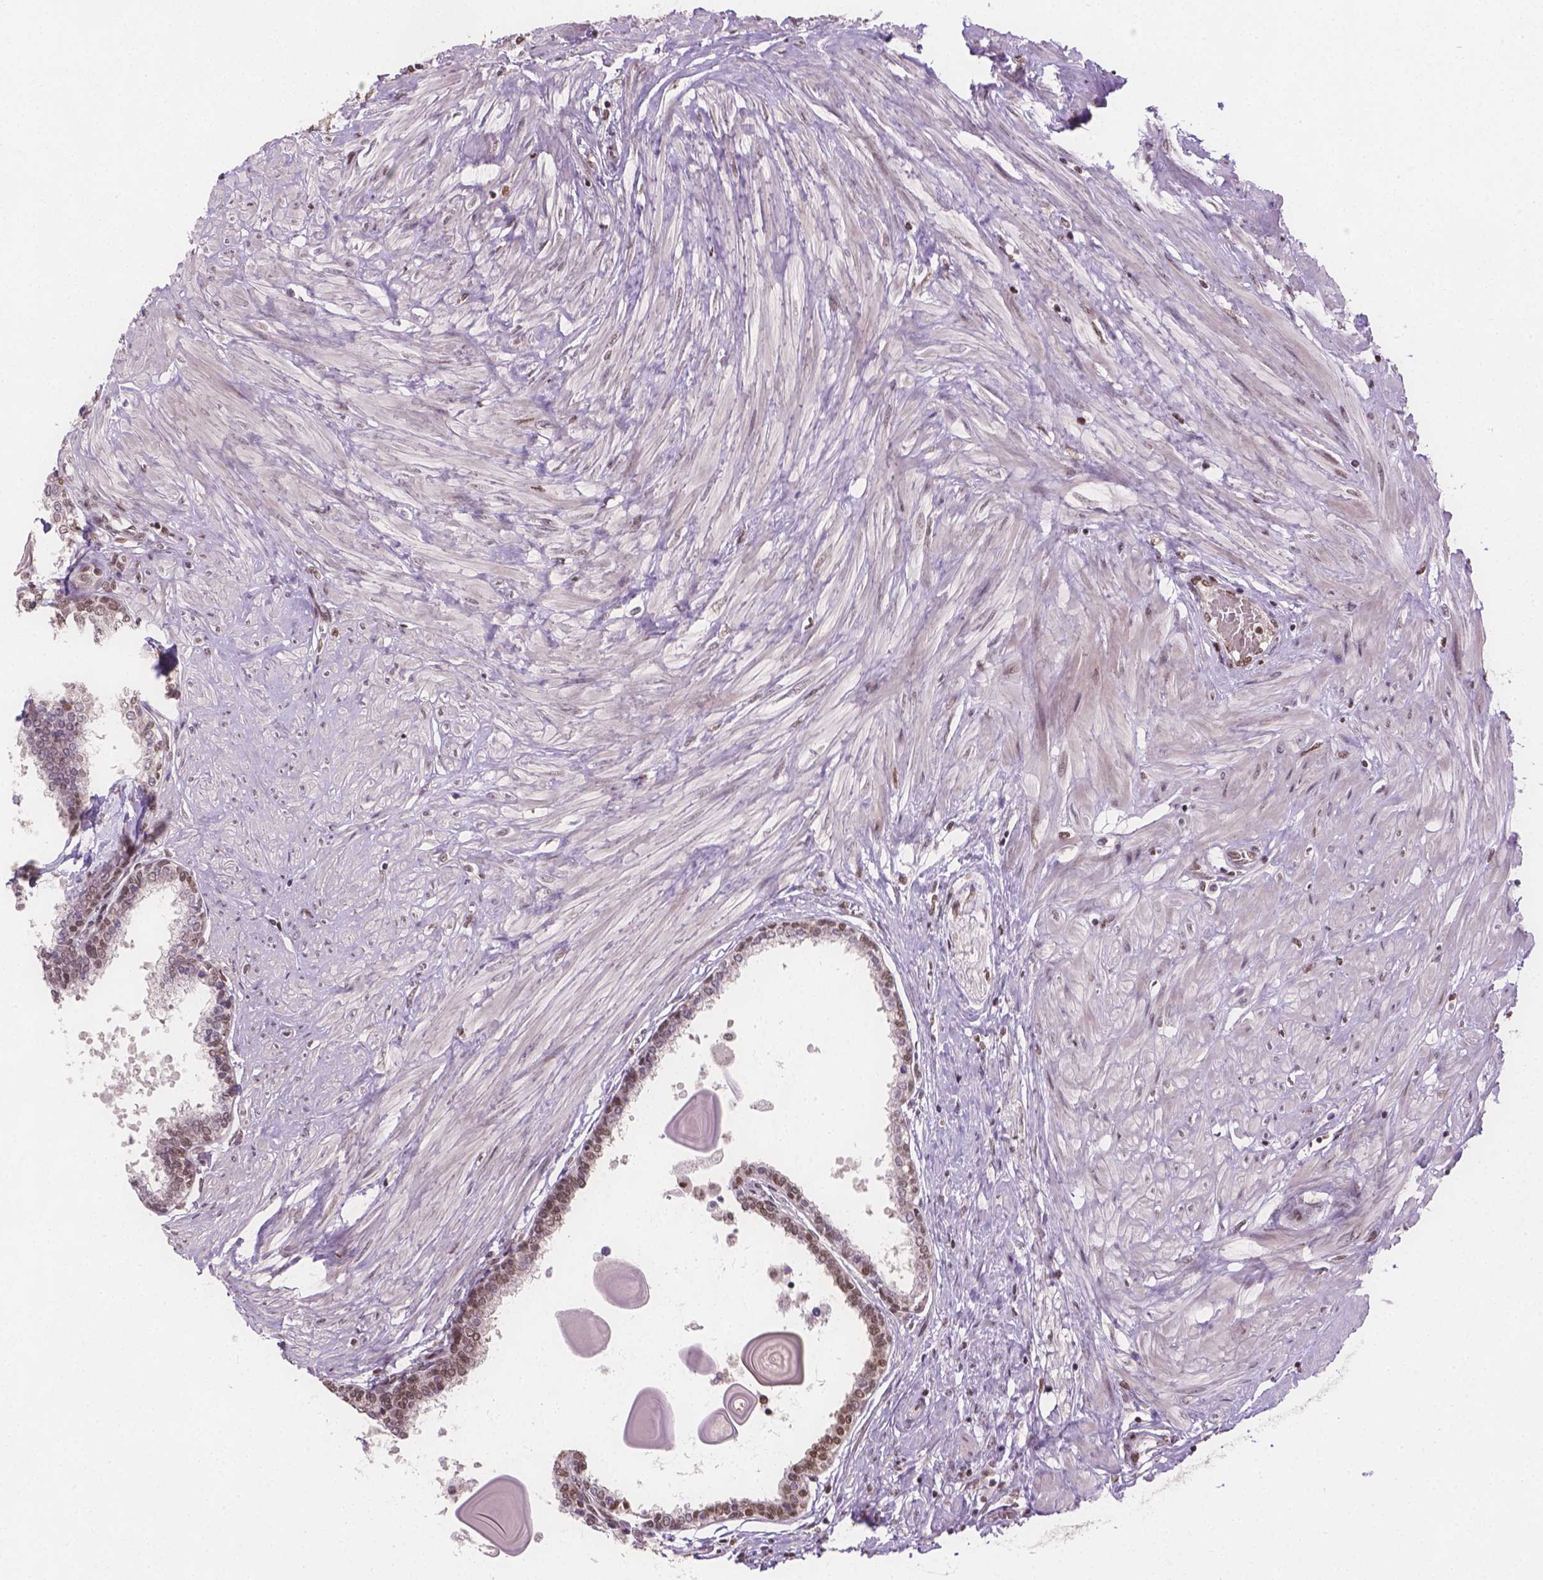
{"staining": {"intensity": "moderate", "quantity": ">75%", "location": "nuclear"}, "tissue": "prostate", "cell_type": "Glandular cells", "image_type": "normal", "snomed": [{"axis": "morphology", "description": "Normal tissue, NOS"}, {"axis": "topography", "description": "Prostate"}], "caption": "High-power microscopy captured an immunohistochemistry micrograph of unremarkable prostate, revealing moderate nuclear expression in approximately >75% of glandular cells.", "gene": "FANCE", "patient": {"sex": "male", "age": 55}}